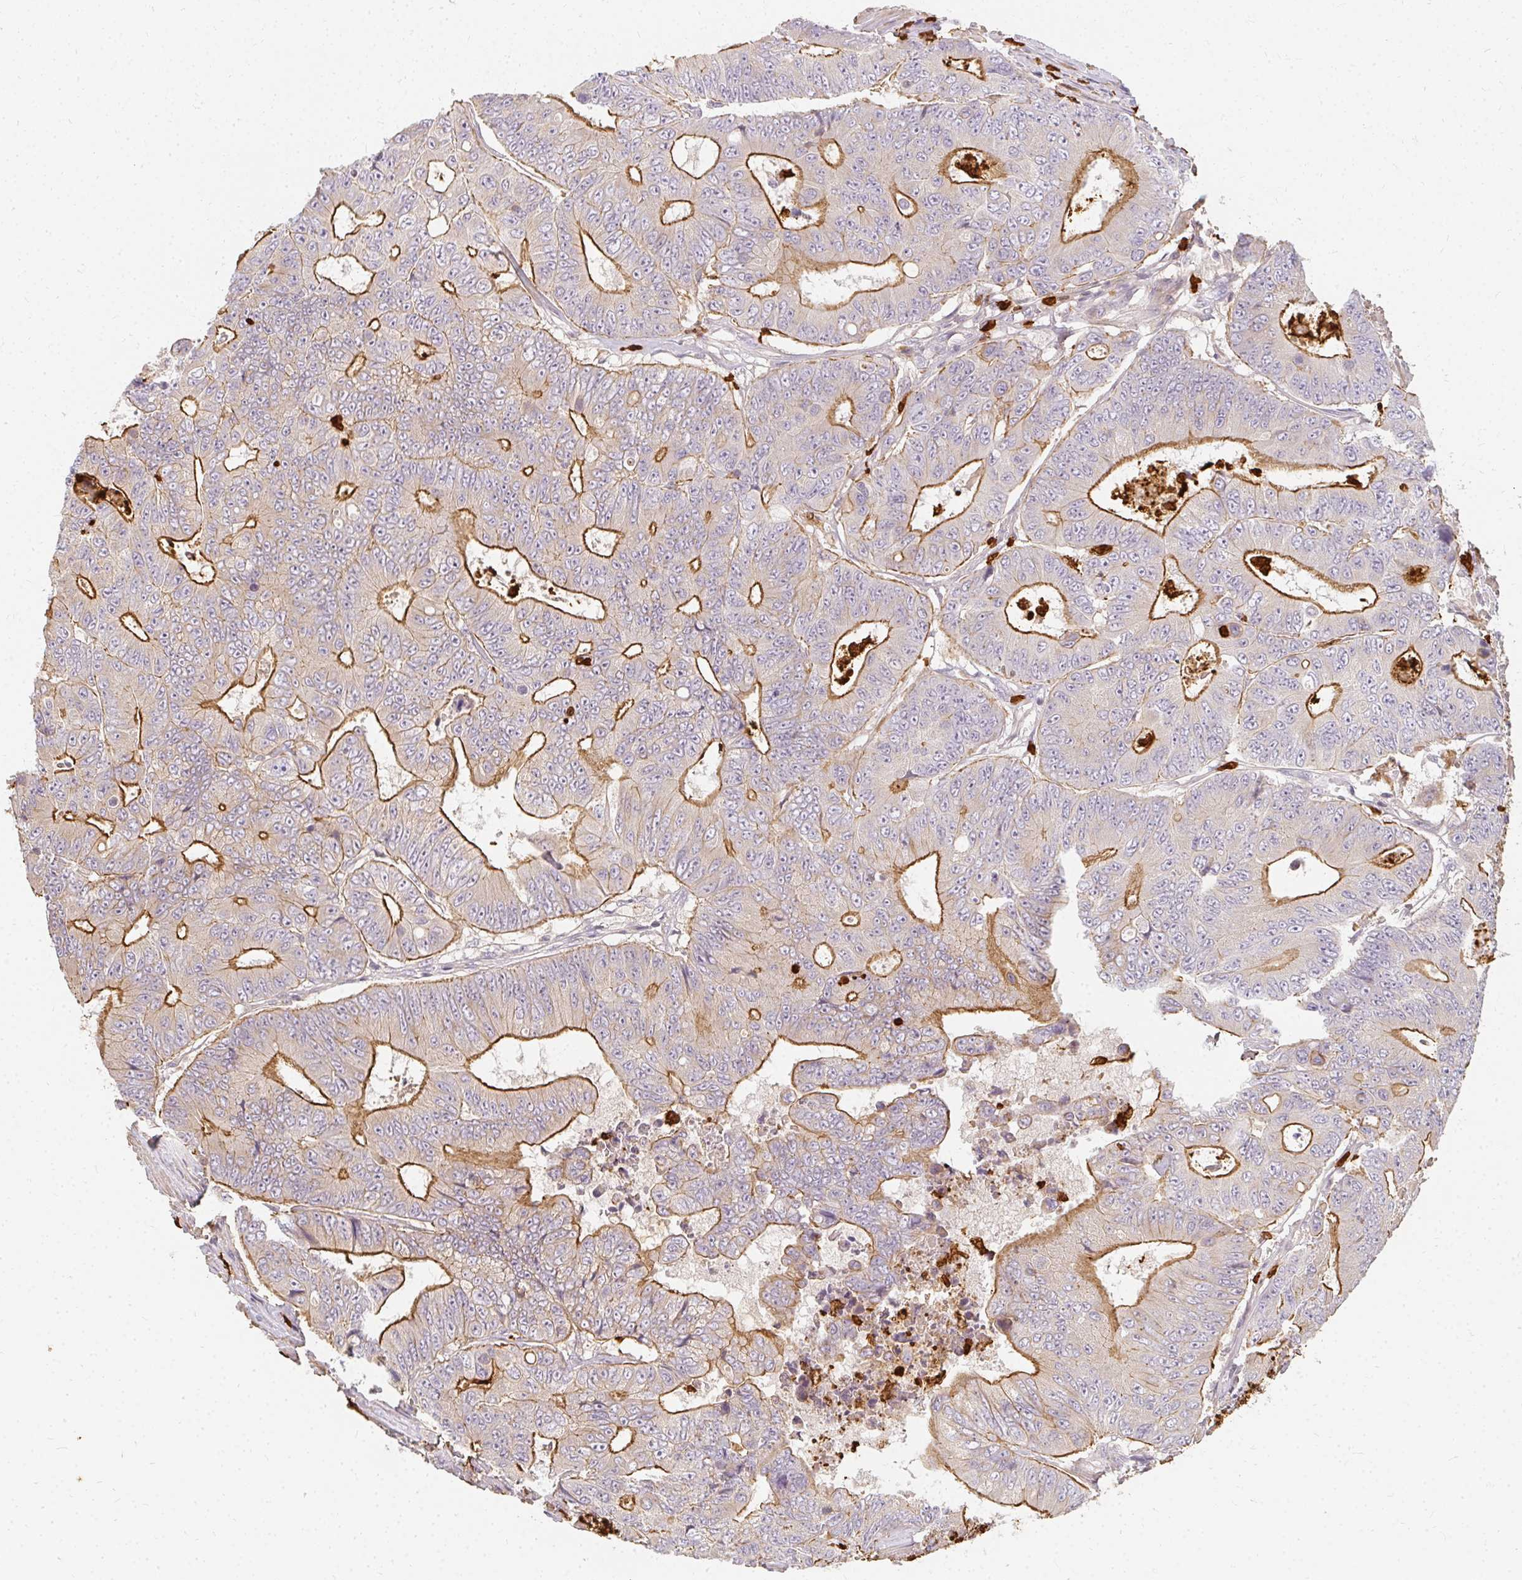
{"staining": {"intensity": "moderate", "quantity": "25%-75%", "location": "cytoplasmic/membranous"}, "tissue": "colorectal cancer", "cell_type": "Tumor cells", "image_type": "cancer", "snomed": [{"axis": "morphology", "description": "Adenocarcinoma, NOS"}, {"axis": "topography", "description": "Colon"}], "caption": "An immunohistochemistry (IHC) photomicrograph of neoplastic tissue is shown. Protein staining in brown shows moderate cytoplasmic/membranous positivity in colorectal adenocarcinoma within tumor cells.", "gene": "CNTRL", "patient": {"sex": "female", "age": 48}}